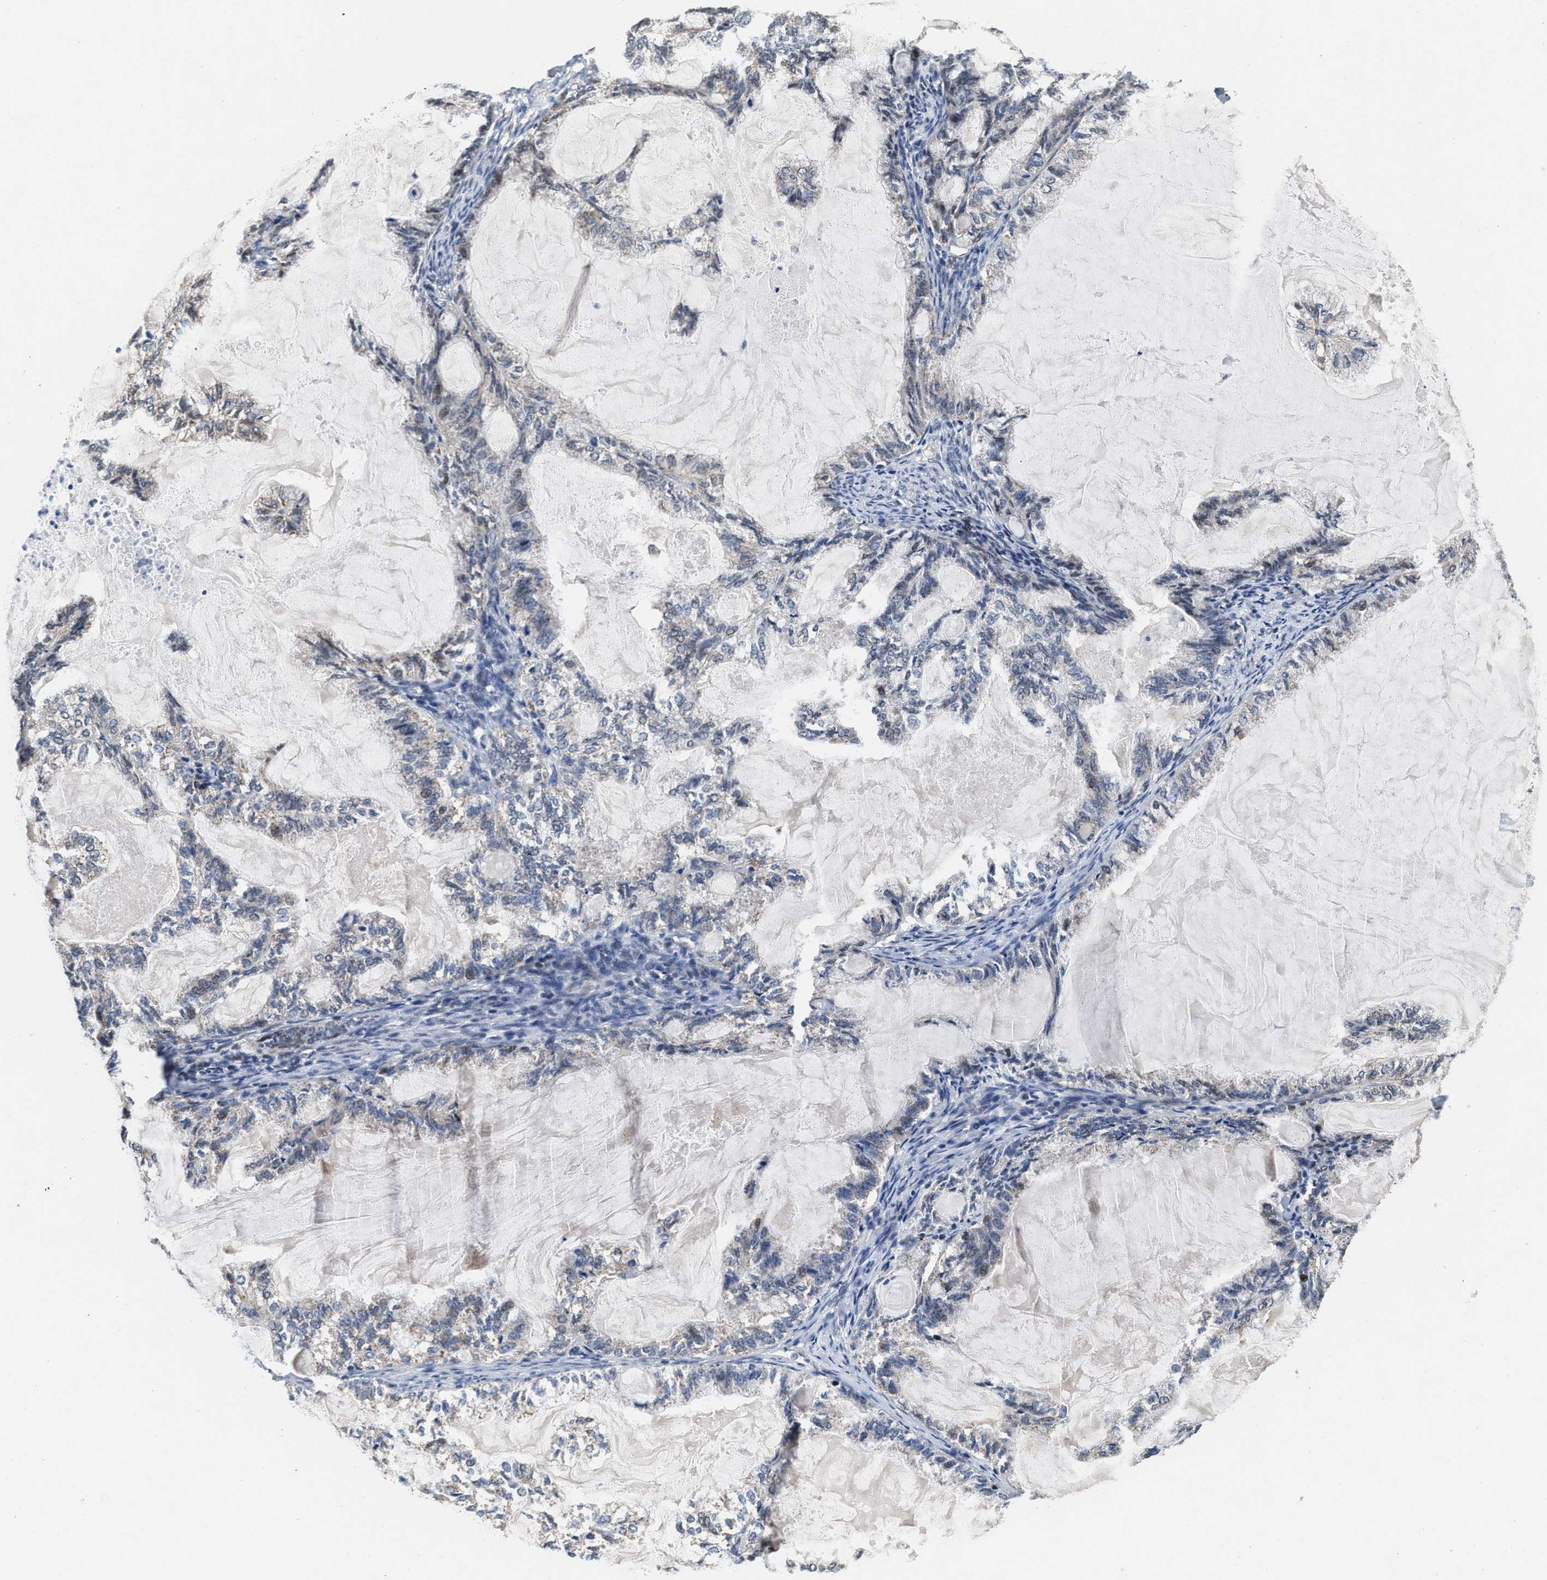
{"staining": {"intensity": "negative", "quantity": "none", "location": "none"}, "tissue": "endometrial cancer", "cell_type": "Tumor cells", "image_type": "cancer", "snomed": [{"axis": "morphology", "description": "Adenocarcinoma, NOS"}, {"axis": "topography", "description": "Endometrium"}], "caption": "IHC photomicrograph of neoplastic tissue: human endometrial adenocarcinoma stained with DAB (3,3'-diaminobenzidine) shows no significant protein staining in tumor cells.", "gene": "SCYL2", "patient": {"sex": "female", "age": 86}}